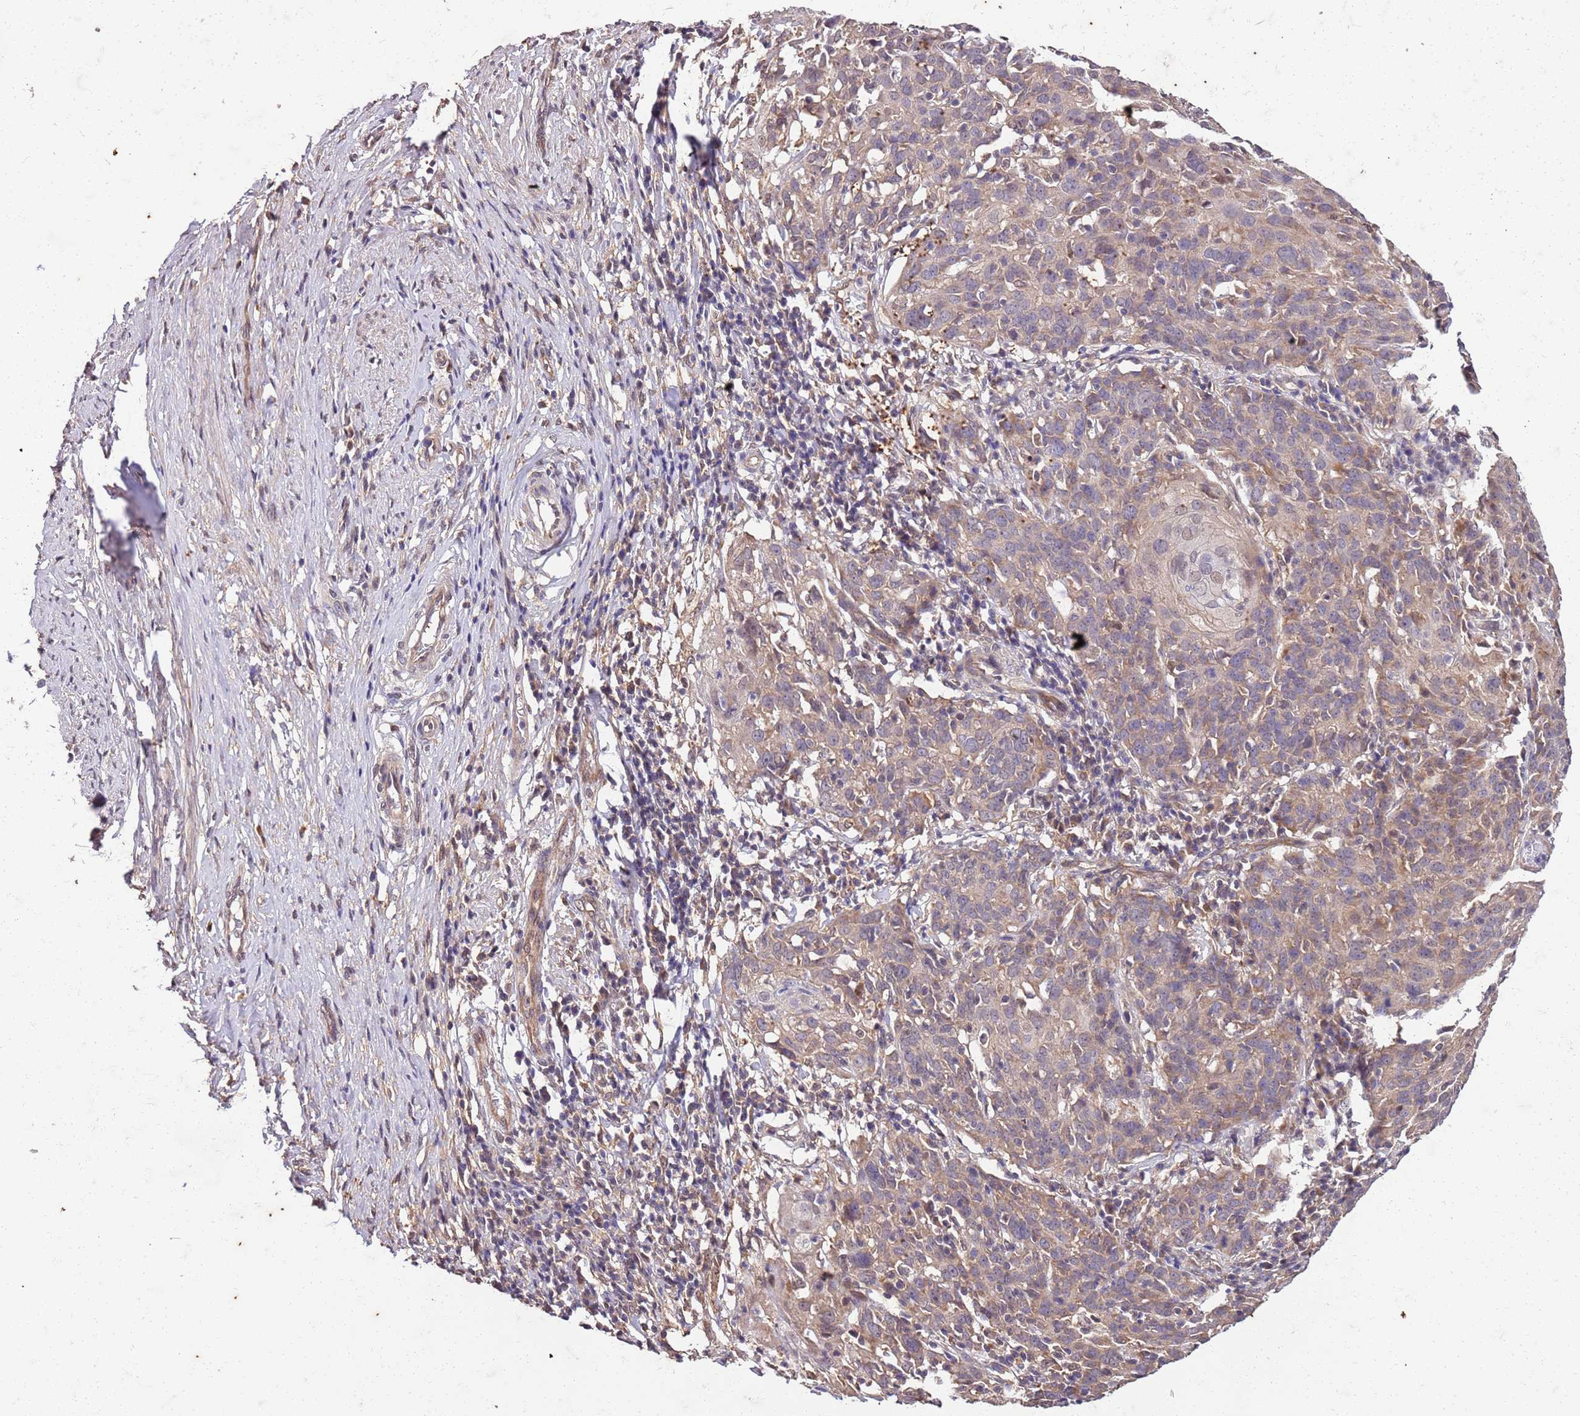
{"staining": {"intensity": "weak", "quantity": "25%-75%", "location": "cytoplasmic/membranous"}, "tissue": "cervical cancer", "cell_type": "Tumor cells", "image_type": "cancer", "snomed": [{"axis": "morphology", "description": "Squamous cell carcinoma, NOS"}, {"axis": "topography", "description": "Cervix"}], "caption": "Cervical cancer stained for a protein reveals weak cytoplasmic/membranous positivity in tumor cells. The protein of interest is stained brown, and the nuclei are stained in blue (DAB IHC with brightfield microscopy, high magnification).", "gene": "UBE3A", "patient": {"sex": "female", "age": 50}}